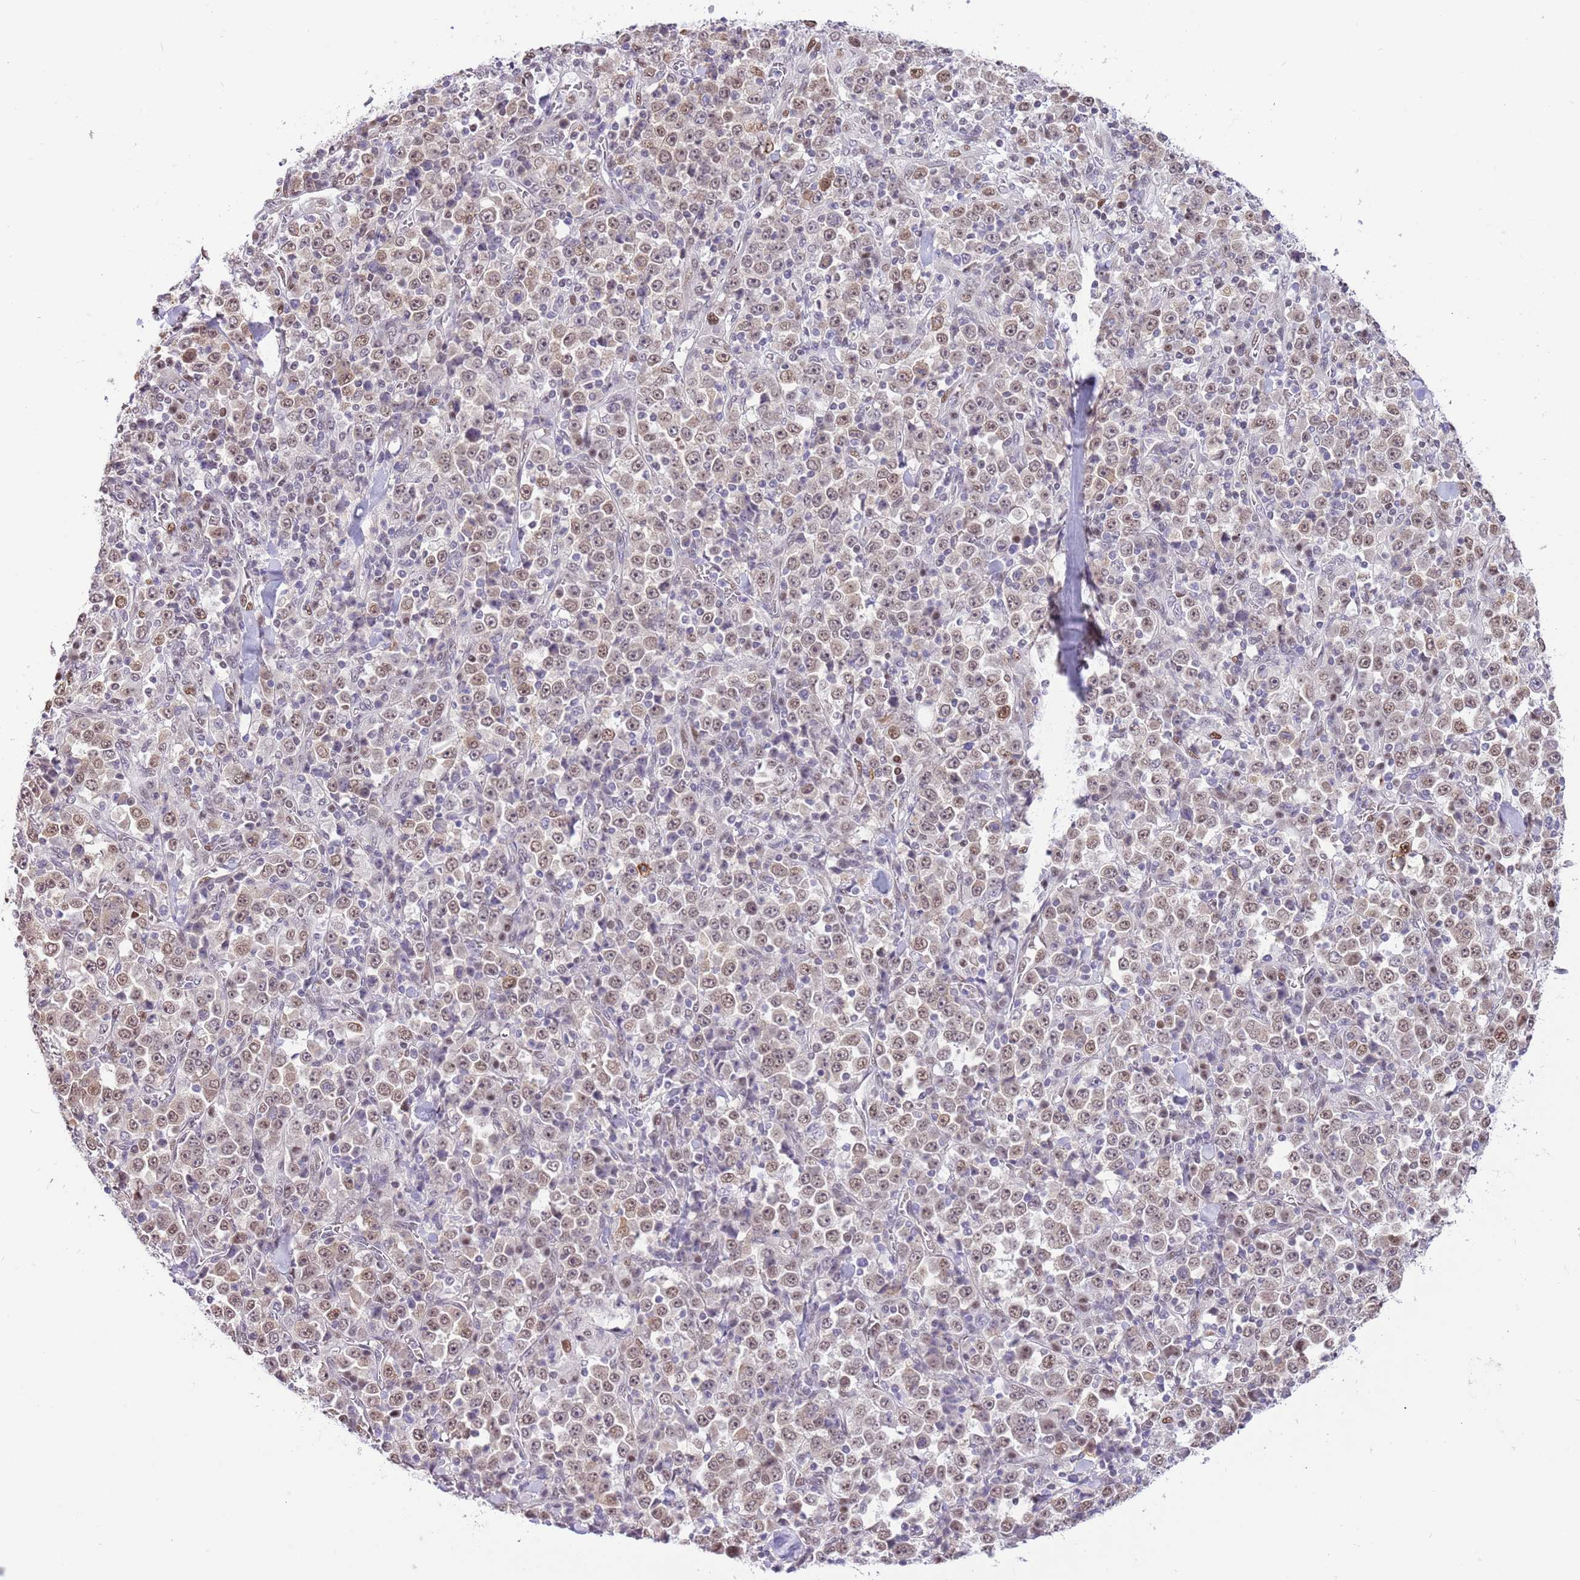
{"staining": {"intensity": "weak", "quantity": ">75%", "location": "nuclear"}, "tissue": "stomach cancer", "cell_type": "Tumor cells", "image_type": "cancer", "snomed": [{"axis": "morphology", "description": "Normal tissue, NOS"}, {"axis": "morphology", "description": "Adenocarcinoma, NOS"}, {"axis": "topography", "description": "Stomach, upper"}, {"axis": "topography", "description": "Stomach"}], "caption": "Immunohistochemistry of stomach adenocarcinoma shows low levels of weak nuclear expression in about >75% of tumor cells.", "gene": "RFK", "patient": {"sex": "male", "age": 59}}